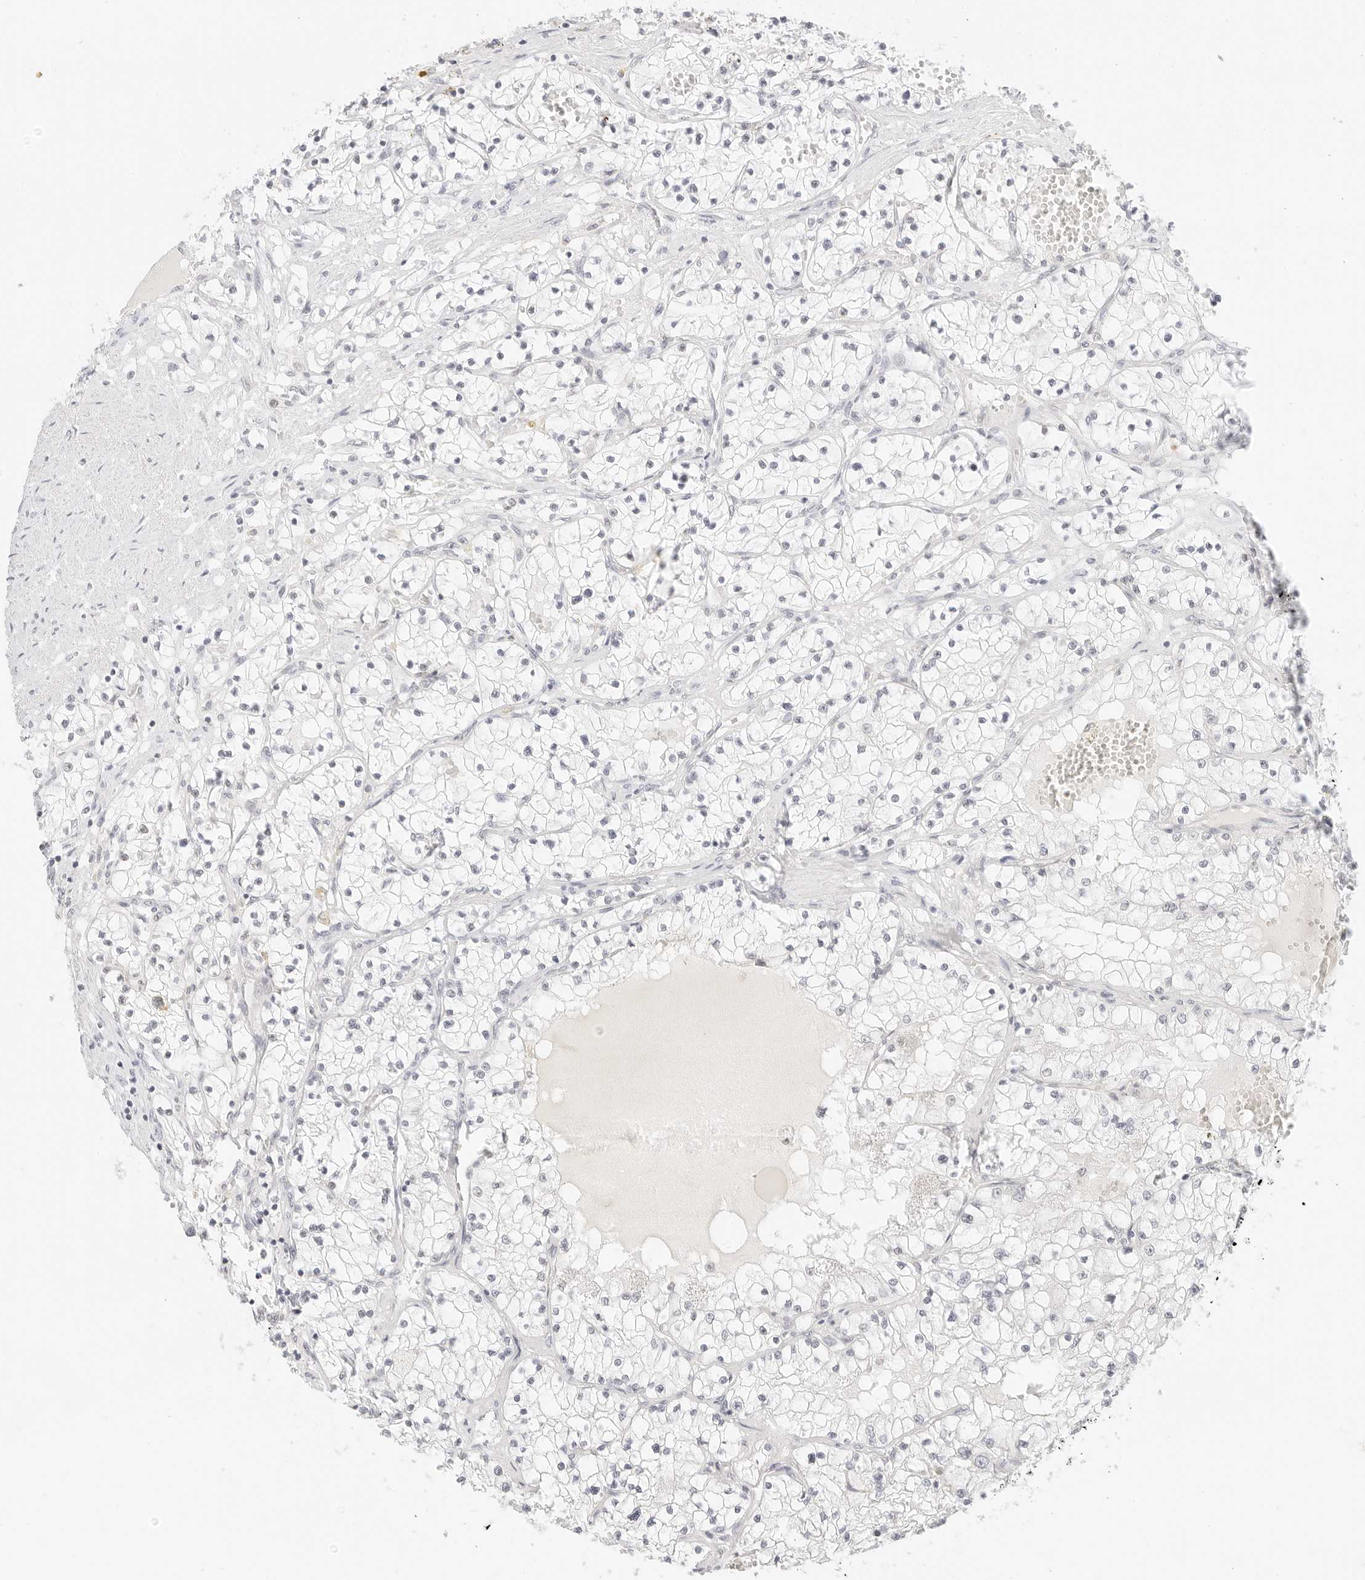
{"staining": {"intensity": "negative", "quantity": "none", "location": "none"}, "tissue": "renal cancer", "cell_type": "Tumor cells", "image_type": "cancer", "snomed": [{"axis": "morphology", "description": "Normal tissue, NOS"}, {"axis": "morphology", "description": "Adenocarcinoma, NOS"}, {"axis": "topography", "description": "Kidney"}], "caption": "IHC of adenocarcinoma (renal) reveals no expression in tumor cells. The staining is performed using DAB brown chromogen with nuclei counter-stained in using hematoxylin.", "gene": "ITGA6", "patient": {"sex": "male", "age": 68}}